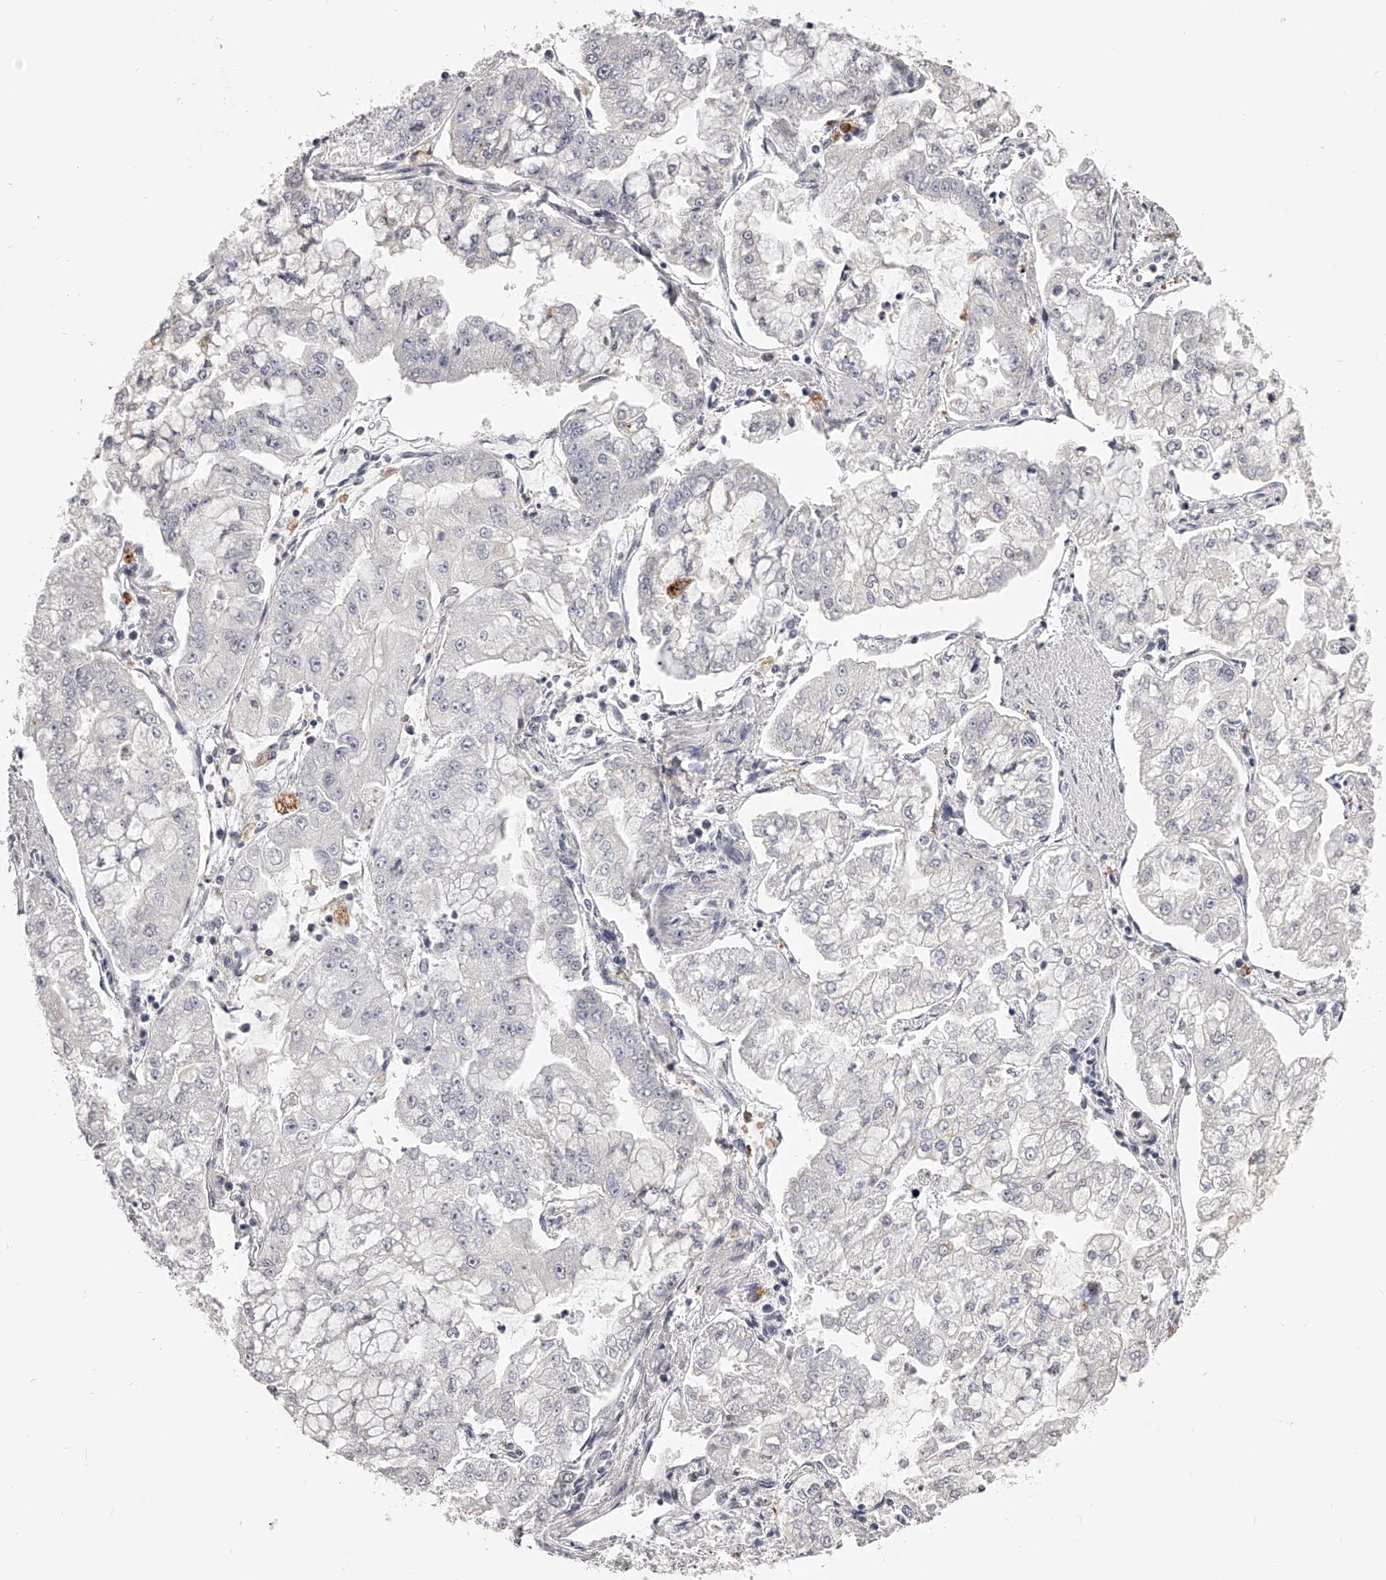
{"staining": {"intensity": "negative", "quantity": "none", "location": "none"}, "tissue": "stomach cancer", "cell_type": "Tumor cells", "image_type": "cancer", "snomed": [{"axis": "morphology", "description": "Adenocarcinoma, NOS"}, {"axis": "topography", "description": "Stomach"}], "caption": "This is an immunohistochemistry histopathology image of stomach adenocarcinoma. There is no staining in tumor cells.", "gene": "DMRT1", "patient": {"sex": "male", "age": 76}}